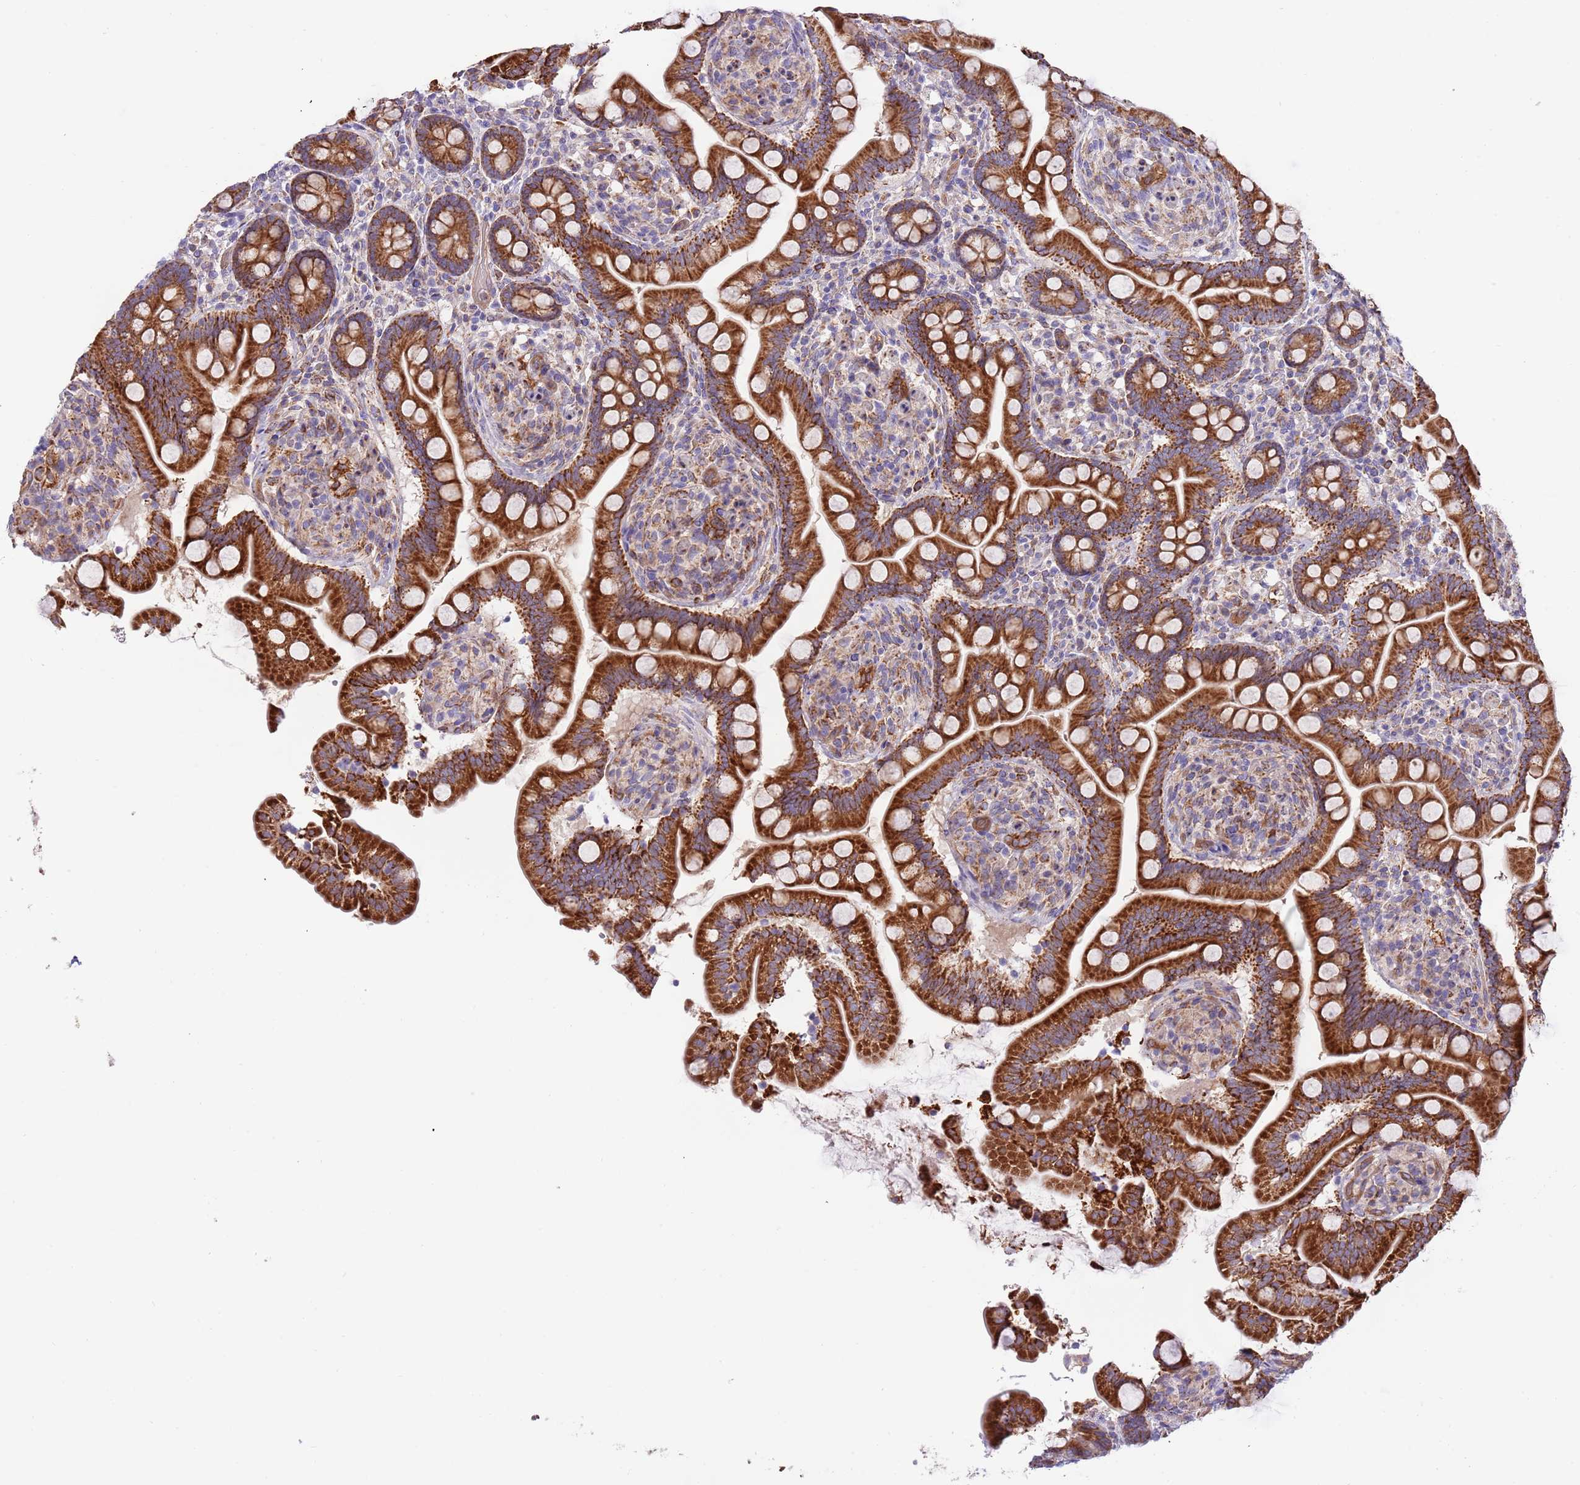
{"staining": {"intensity": "strong", "quantity": ">75%", "location": "cytoplasmic/membranous"}, "tissue": "small intestine", "cell_type": "Glandular cells", "image_type": "normal", "snomed": [{"axis": "morphology", "description": "Normal tissue, NOS"}, {"axis": "topography", "description": "Small intestine"}], "caption": "Brown immunohistochemical staining in benign small intestine exhibits strong cytoplasmic/membranous positivity in approximately >75% of glandular cells. The protein is stained brown, and the nuclei are stained in blue (DAB IHC with brightfield microscopy, high magnification).", "gene": "DOCK6", "patient": {"sex": "female", "age": 64}}